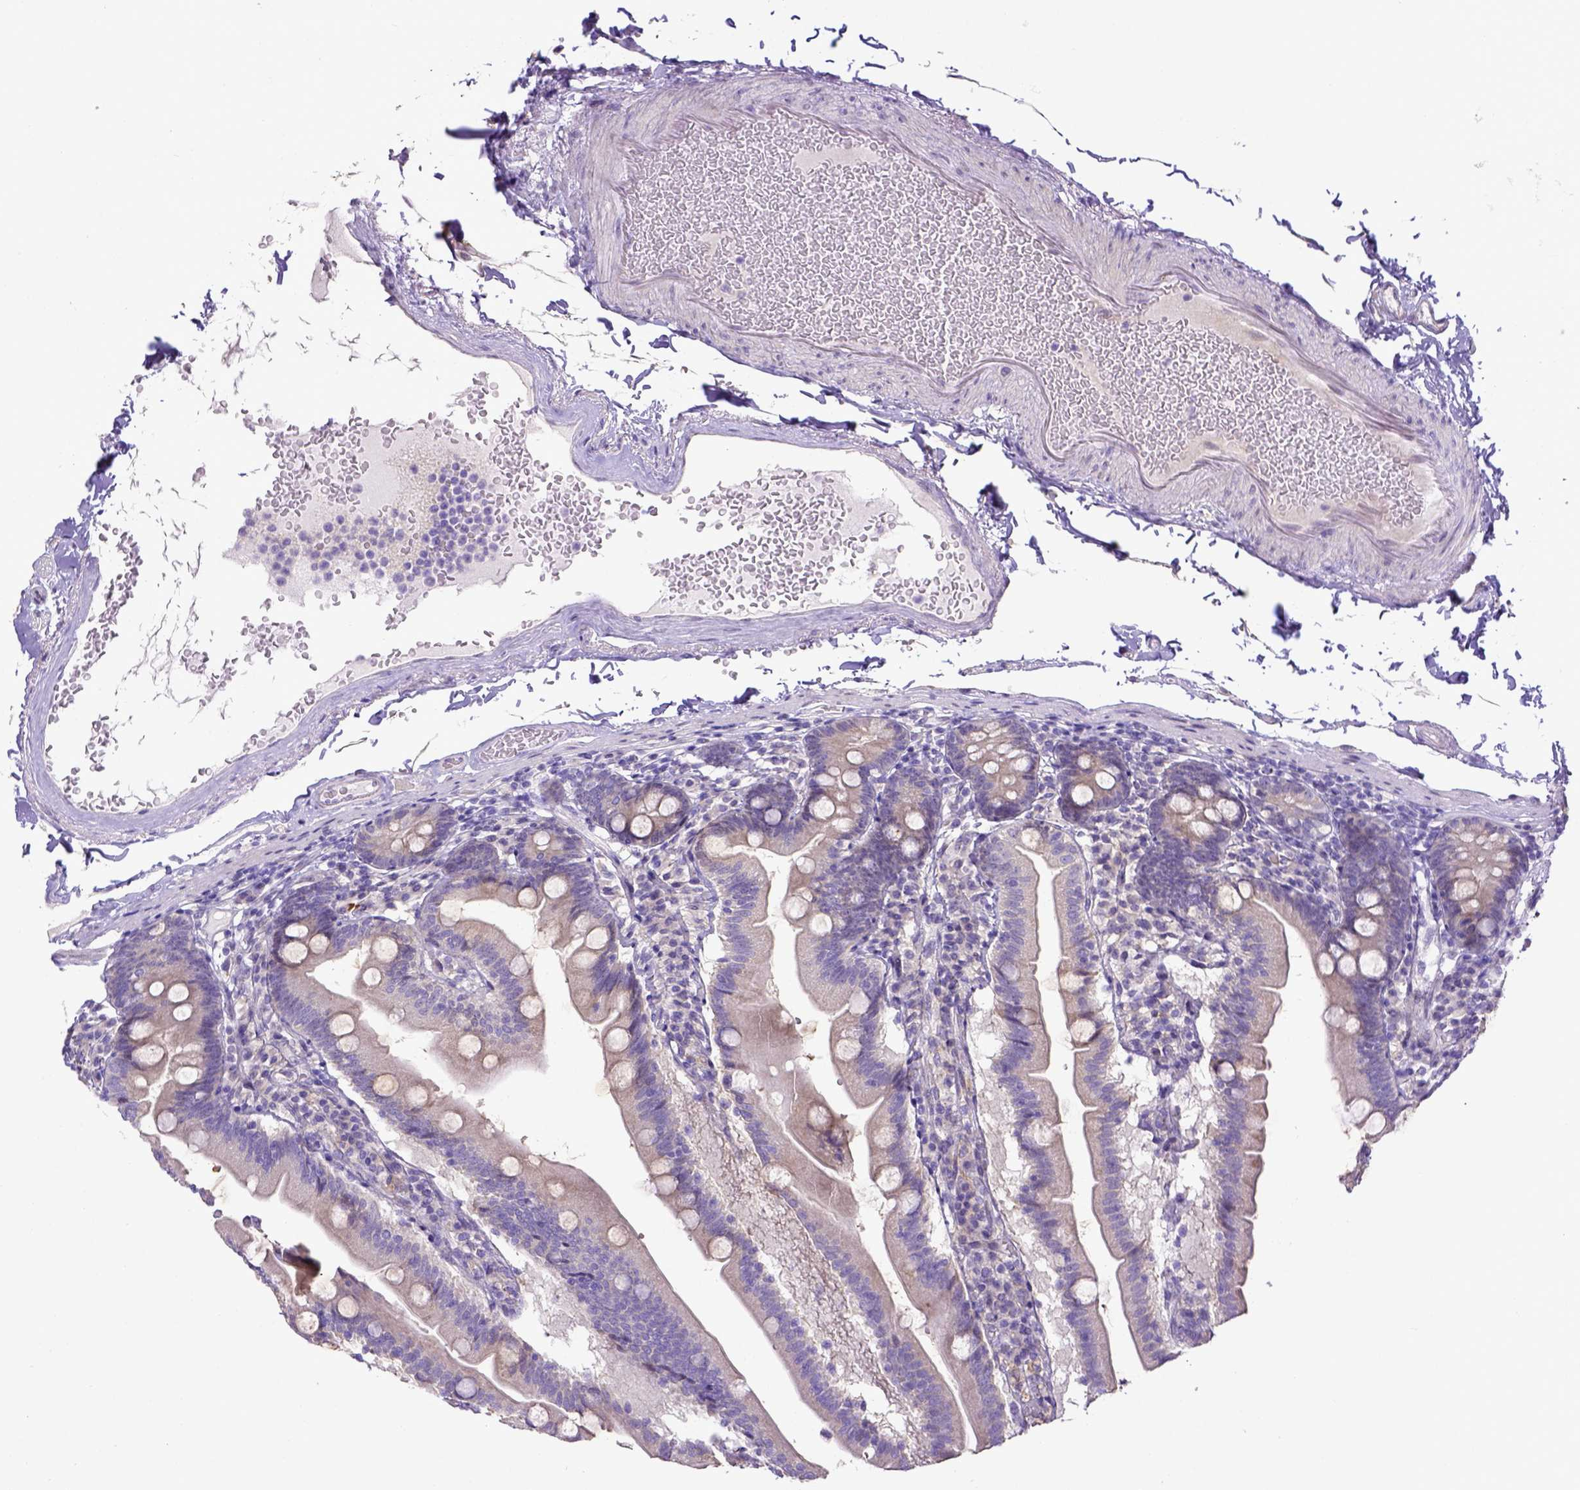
{"staining": {"intensity": "weak", "quantity": "<25%", "location": "cytoplasmic/membranous"}, "tissue": "duodenum", "cell_type": "Glandular cells", "image_type": "normal", "snomed": [{"axis": "morphology", "description": "Normal tissue, NOS"}, {"axis": "topography", "description": "Duodenum"}], "caption": "An IHC histopathology image of normal duodenum is shown. There is no staining in glandular cells of duodenum.", "gene": "CD40", "patient": {"sex": "female", "age": 67}}